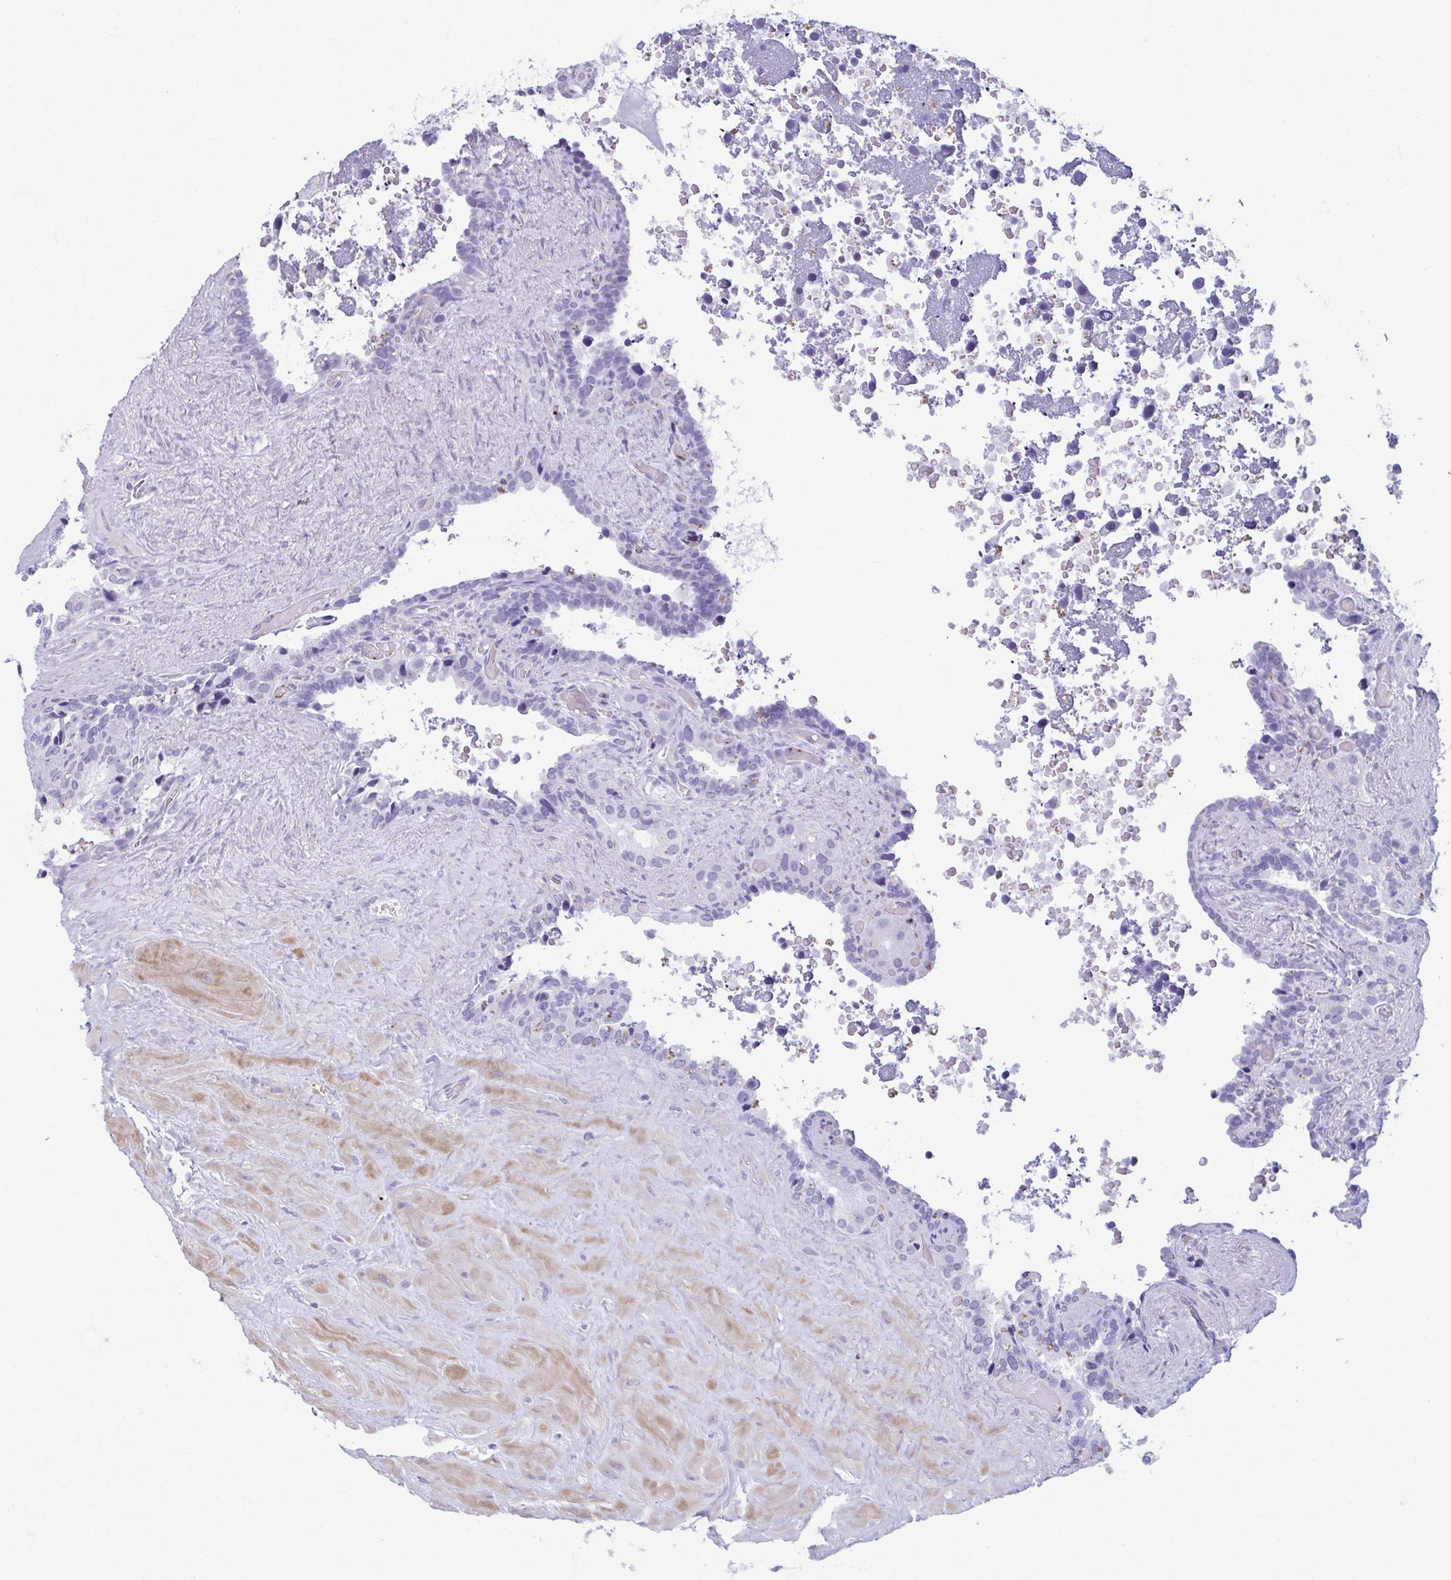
{"staining": {"intensity": "negative", "quantity": "none", "location": "none"}, "tissue": "seminal vesicle", "cell_type": "Glandular cells", "image_type": "normal", "snomed": [{"axis": "morphology", "description": "Normal tissue, NOS"}, {"axis": "topography", "description": "Seminal veicle"}], "caption": "Image shows no protein expression in glandular cells of benign seminal vesicle. (Brightfield microscopy of DAB IHC at high magnification).", "gene": "TCEAL3", "patient": {"sex": "male", "age": 60}}